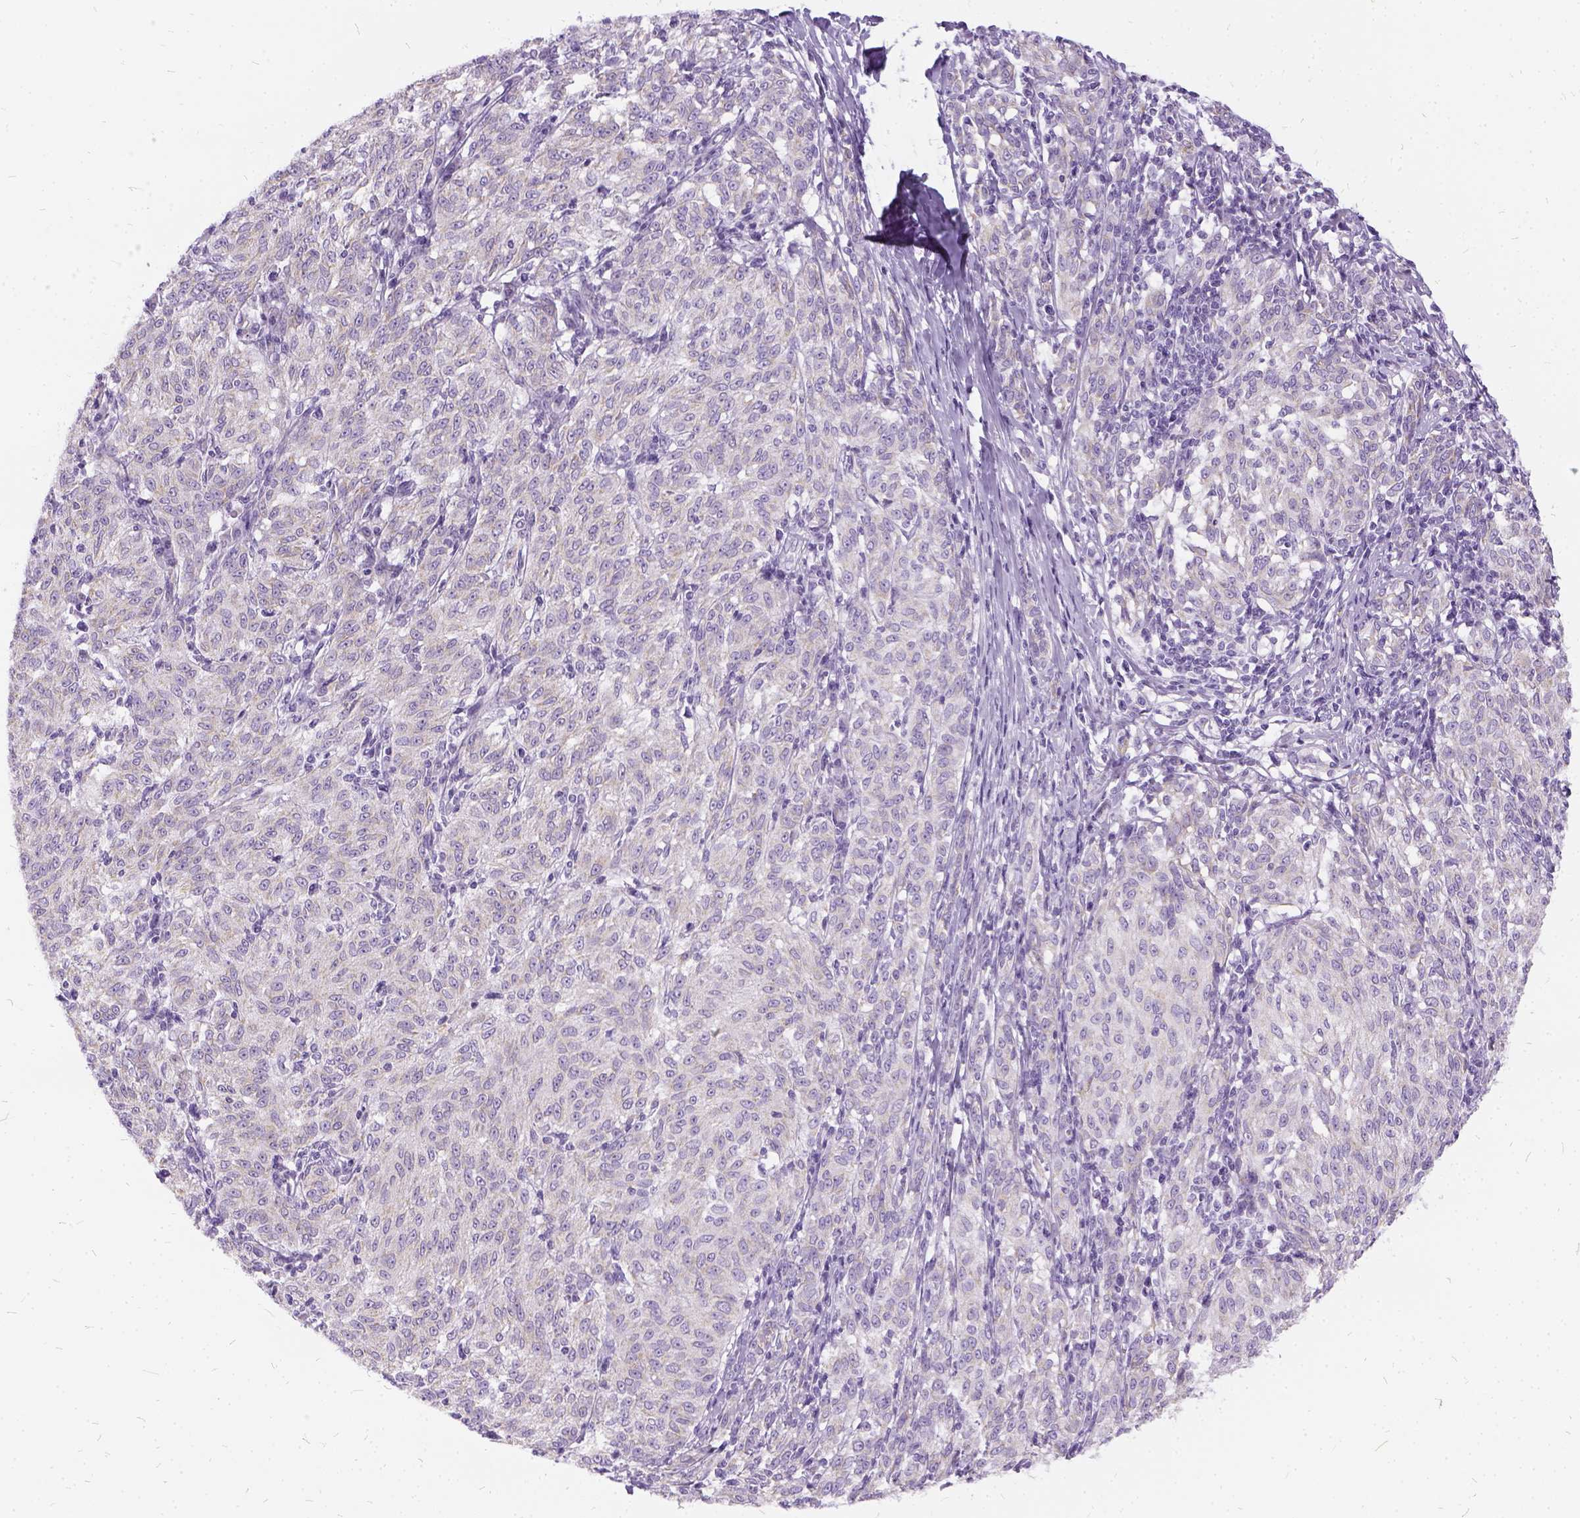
{"staining": {"intensity": "weak", "quantity": ">75%", "location": "cytoplasmic/membranous"}, "tissue": "melanoma", "cell_type": "Tumor cells", "image_type": "cancer", "snomed": [{"axis": "morphology", "description": "Malignant melanoma, NOS"}, {"axis": "topography", "description": "Skin"}], "caption": "Immunohistochemistry (IHC) staining of malignant melanoma, which demonstrates low levels of weak cytoplasmic/membranous expression in about >75% of tumor cells indicating weak cytoplasmic/membranous protein staining. The staining was performed using DAB (brown) for protein detection and nuclei were counterstained in hematoxylin (blue).", "gene": "FDX1", "patient": {"sex": "female", "age": 72}}